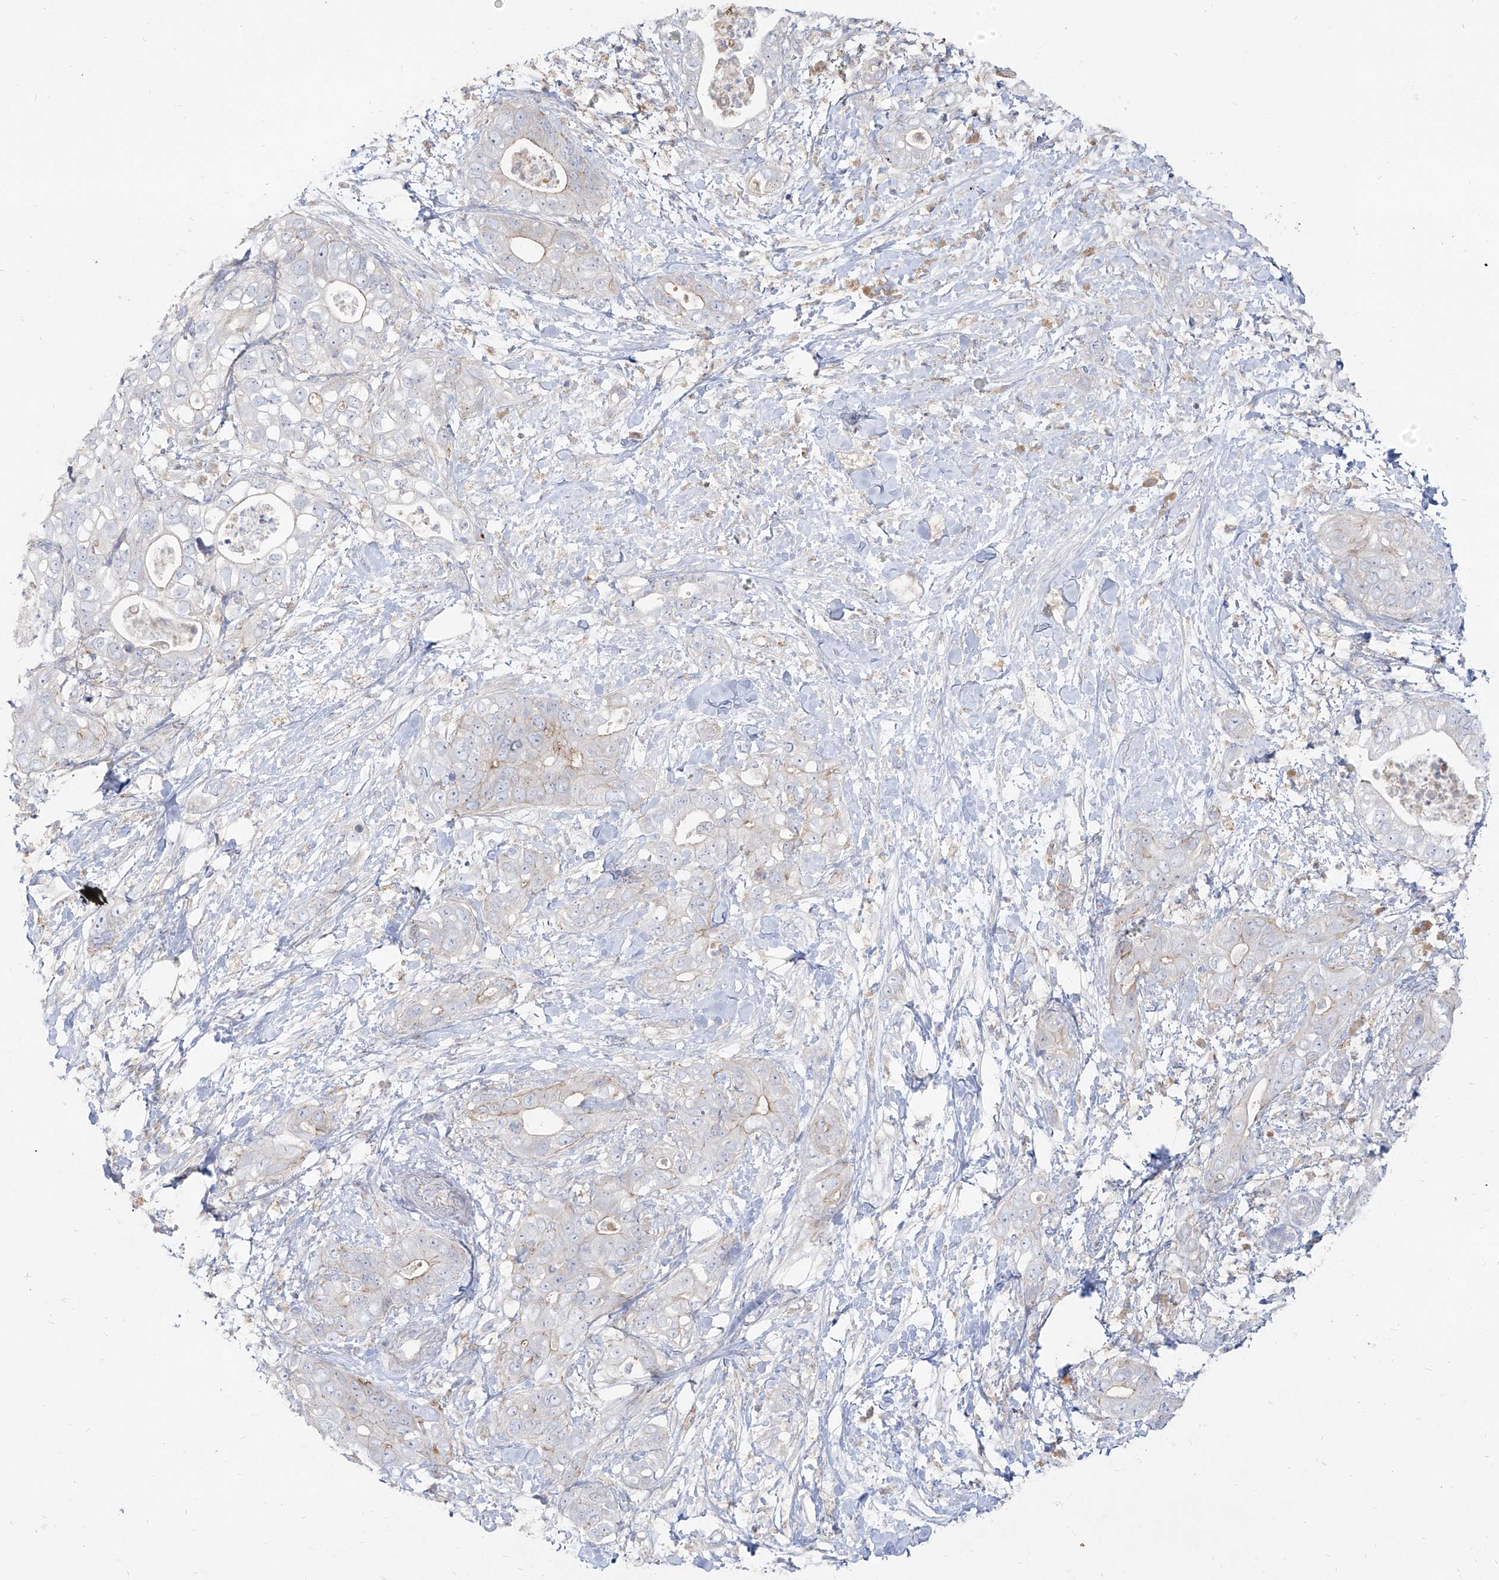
{"staining": {"intensity": "negative", "quantity": "none", "location": "none"}, "tissue": "pancreatic cancer", "cell_type": "Tumor cells", "image_type": "cancer", "snomed": [{"axis": "morphology", "description": "Adenocarcinoma, NOS"}, {"axis": "topography", "description": "Pancreas"}], "caption": "Histopathology image shows no significant protein positivity in tumor cells of pancreatic cancer (adenocarcinoma). (Stains: DAB IHC with hematoxylin counter stain, Microscopy: brightfield microscopy at high magnification).", "gene": "RBFOX3", "patient": {"sex": "female", "age": 78}}